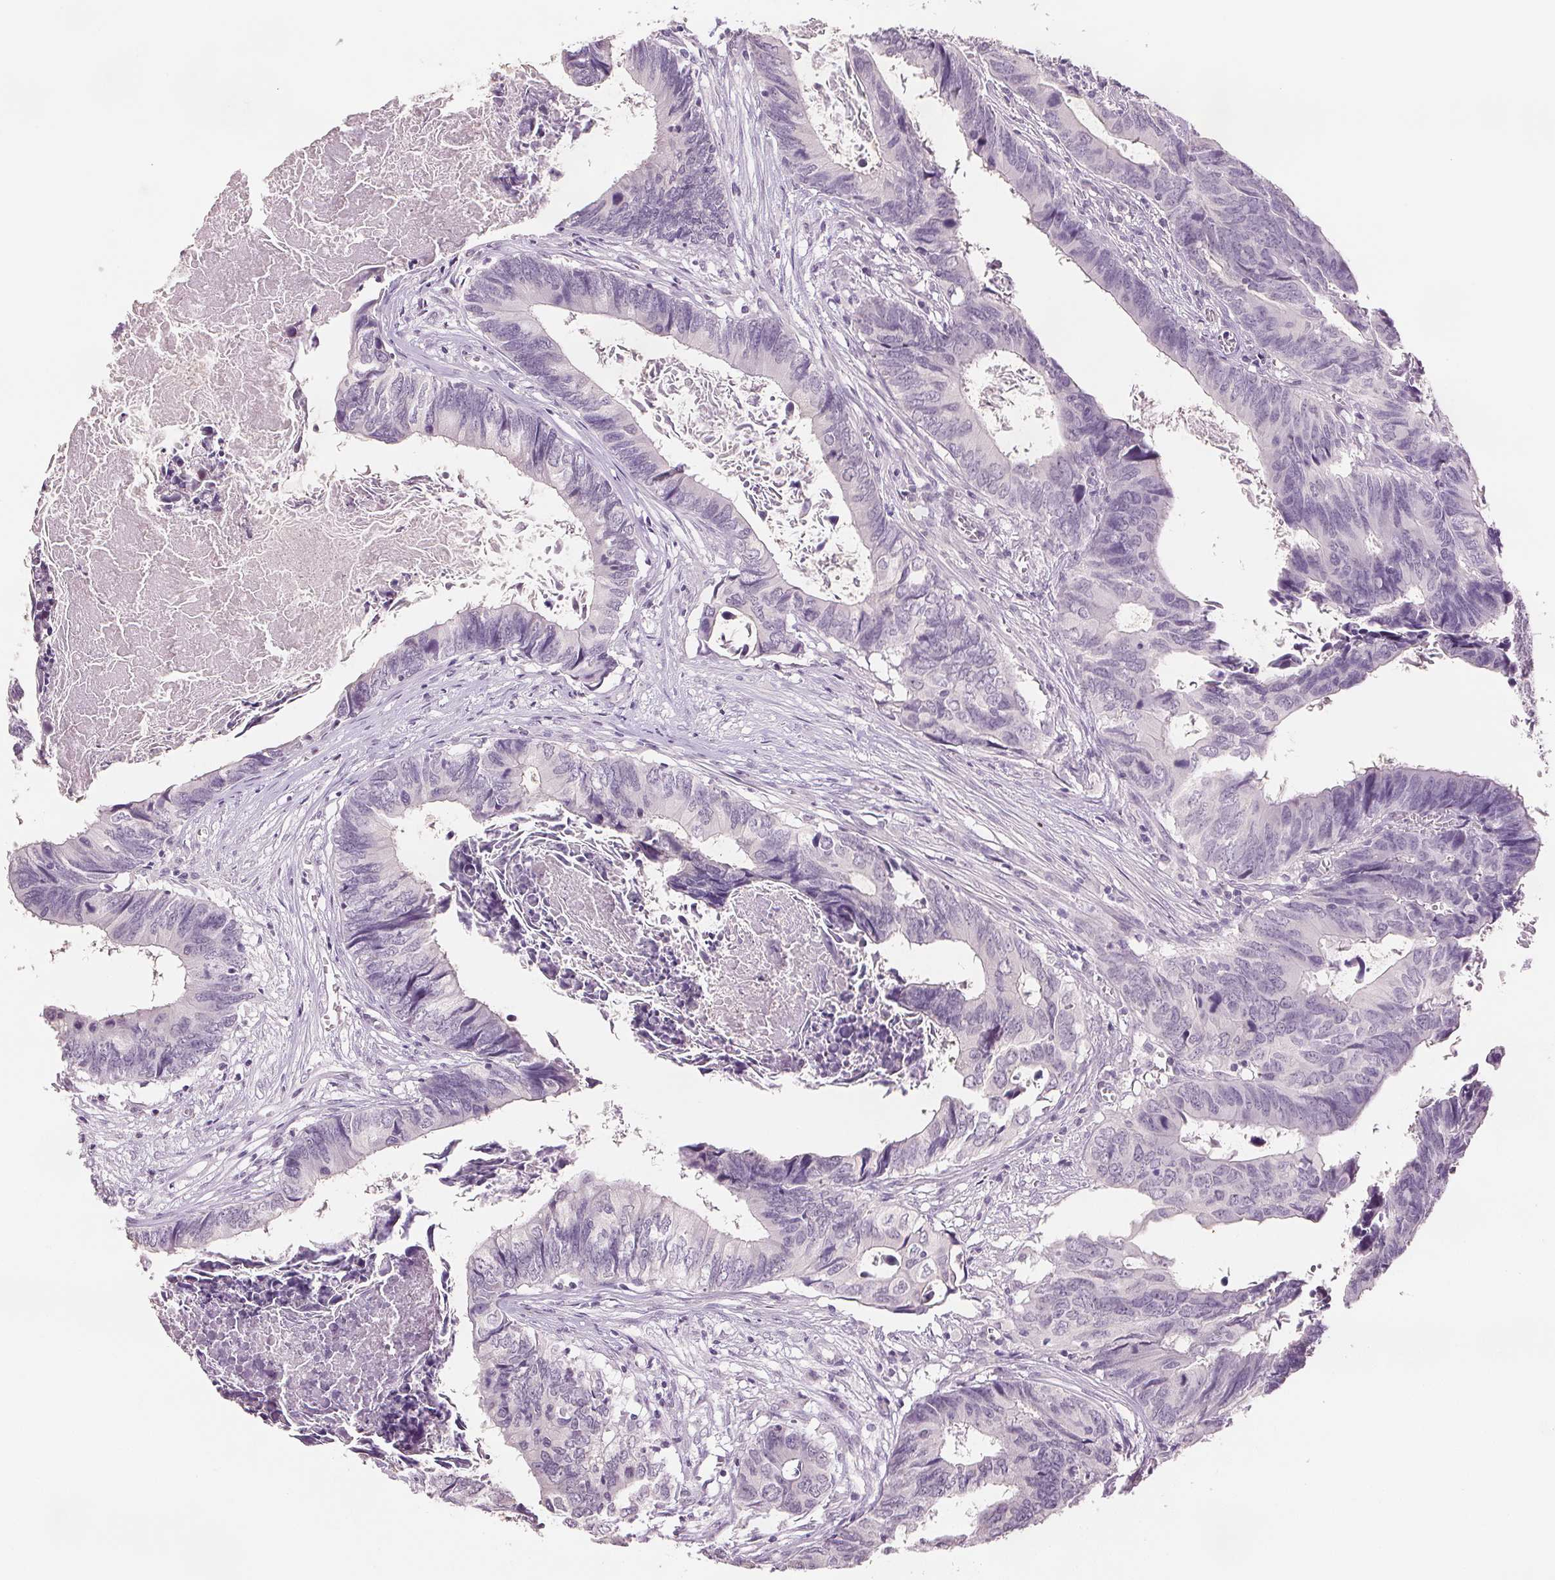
{"staining": {"intensity": "negative", "quantity": "none", "location": "none"}, "tissue": "colorectal cancer", "cell_type": "Tumor cells", "image_type": "cancer", "snomed": [{"axis": "morphology", "description": "Adenocarcinoma, NOS"}, {"axis": "topography", "description": "Colon"}], "caption": "The micrograph exhibits no staining of tumor cells in adenocarcinoma (colorectal).", "gene": "SCGN", "patient": {"sex": "female", "age": 82}}